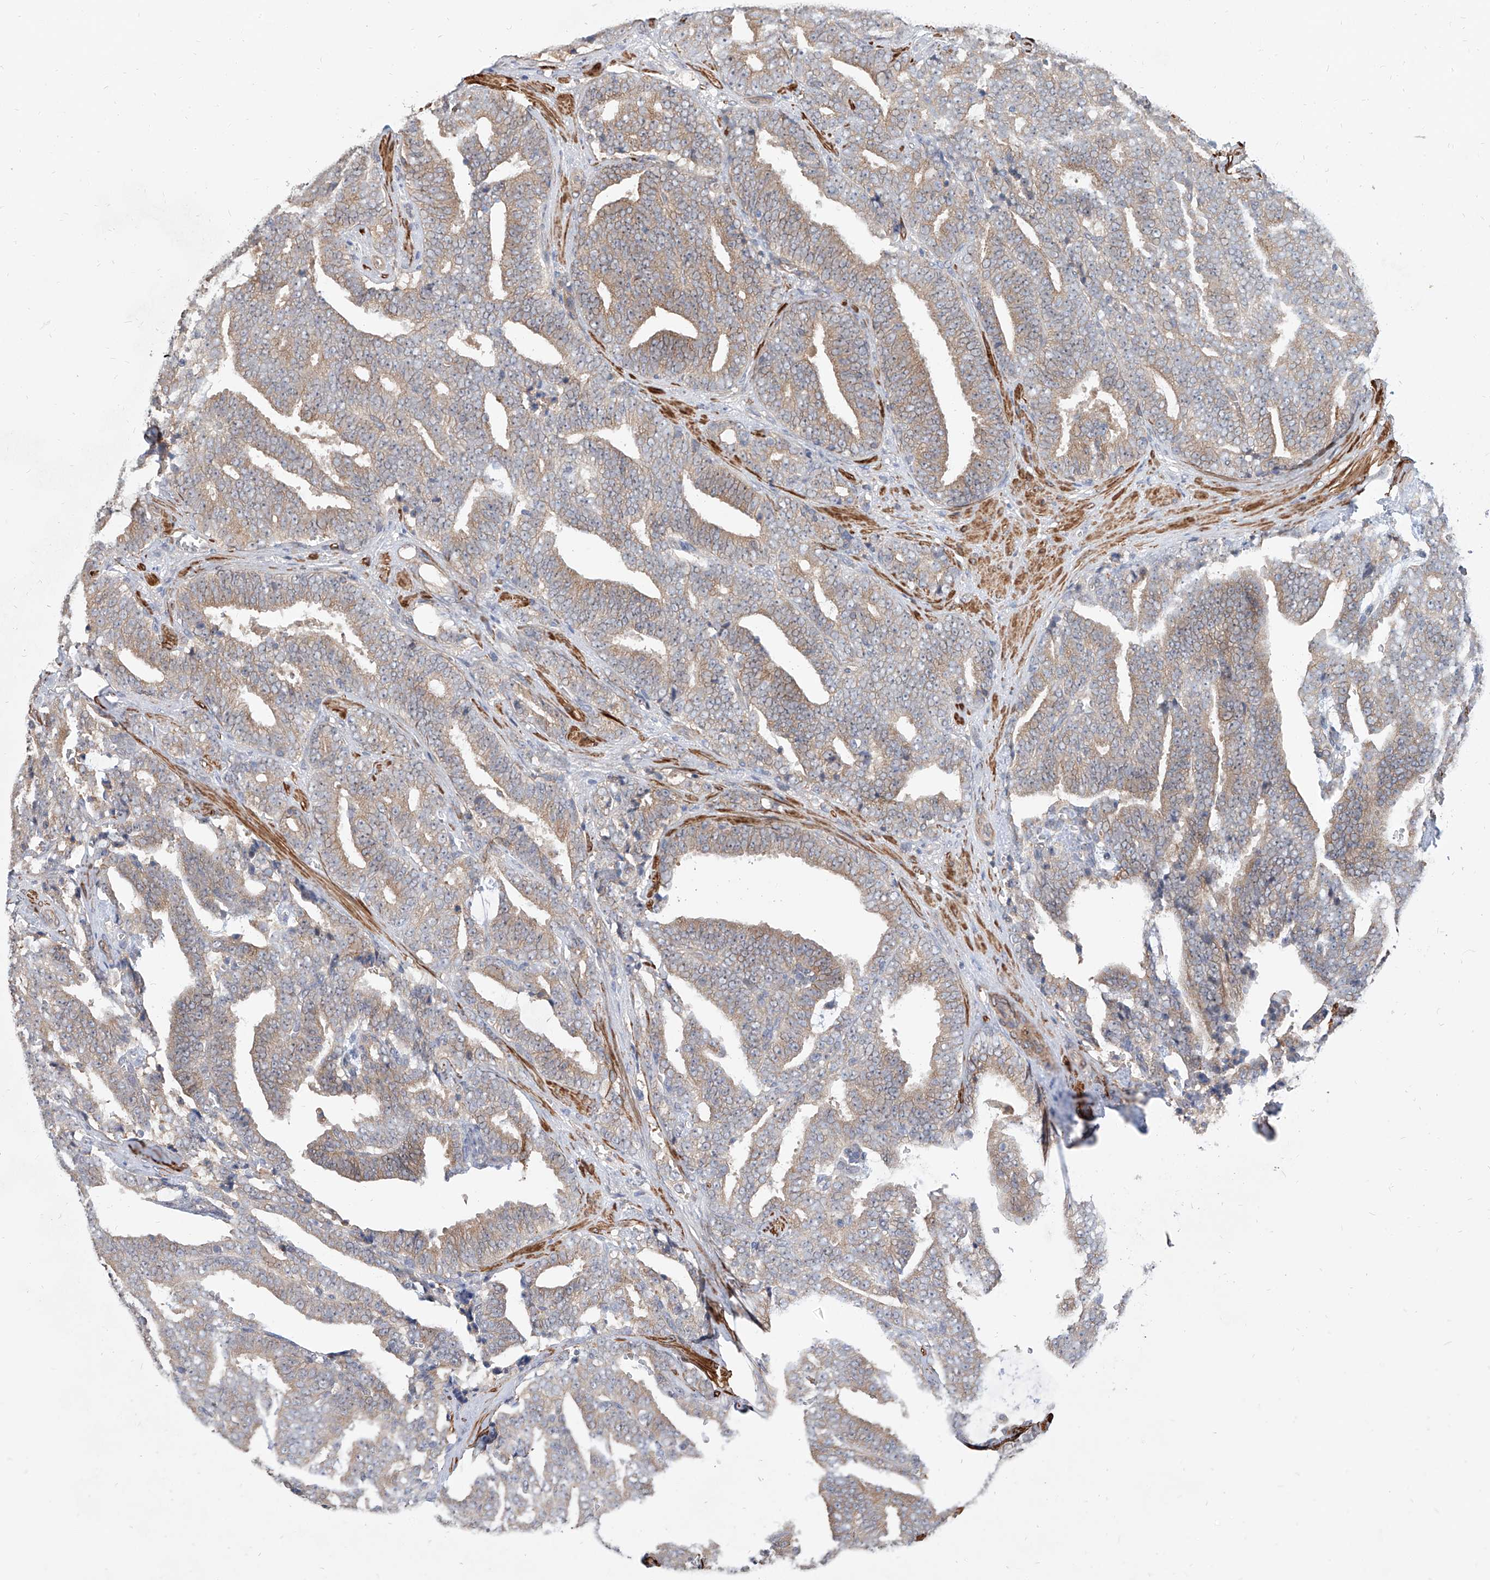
{"staining": {"intensity": "weak", "quantity": "25%-75%", "location": "cytoplasmic/membranous"}, "tissue": "prostate cancer", "cell_type": "Tumor cells", "image_type": "cancer", "snomed": [{"axis": "morphology", "description": "Adenocarcinoma, High grade"}, {"axis": "topography", "description": "Prostate and seminal vesicle, NOS"}], "caption": "Brown immunohistochemical staining in prostate adenocarcinoma (high-grade) shows weak cytoplasmic/membranous staining in about 25%-75% of tumor cells.", "gene": "MAGEE2", "patient": {"sex": "male", "age": 67}}